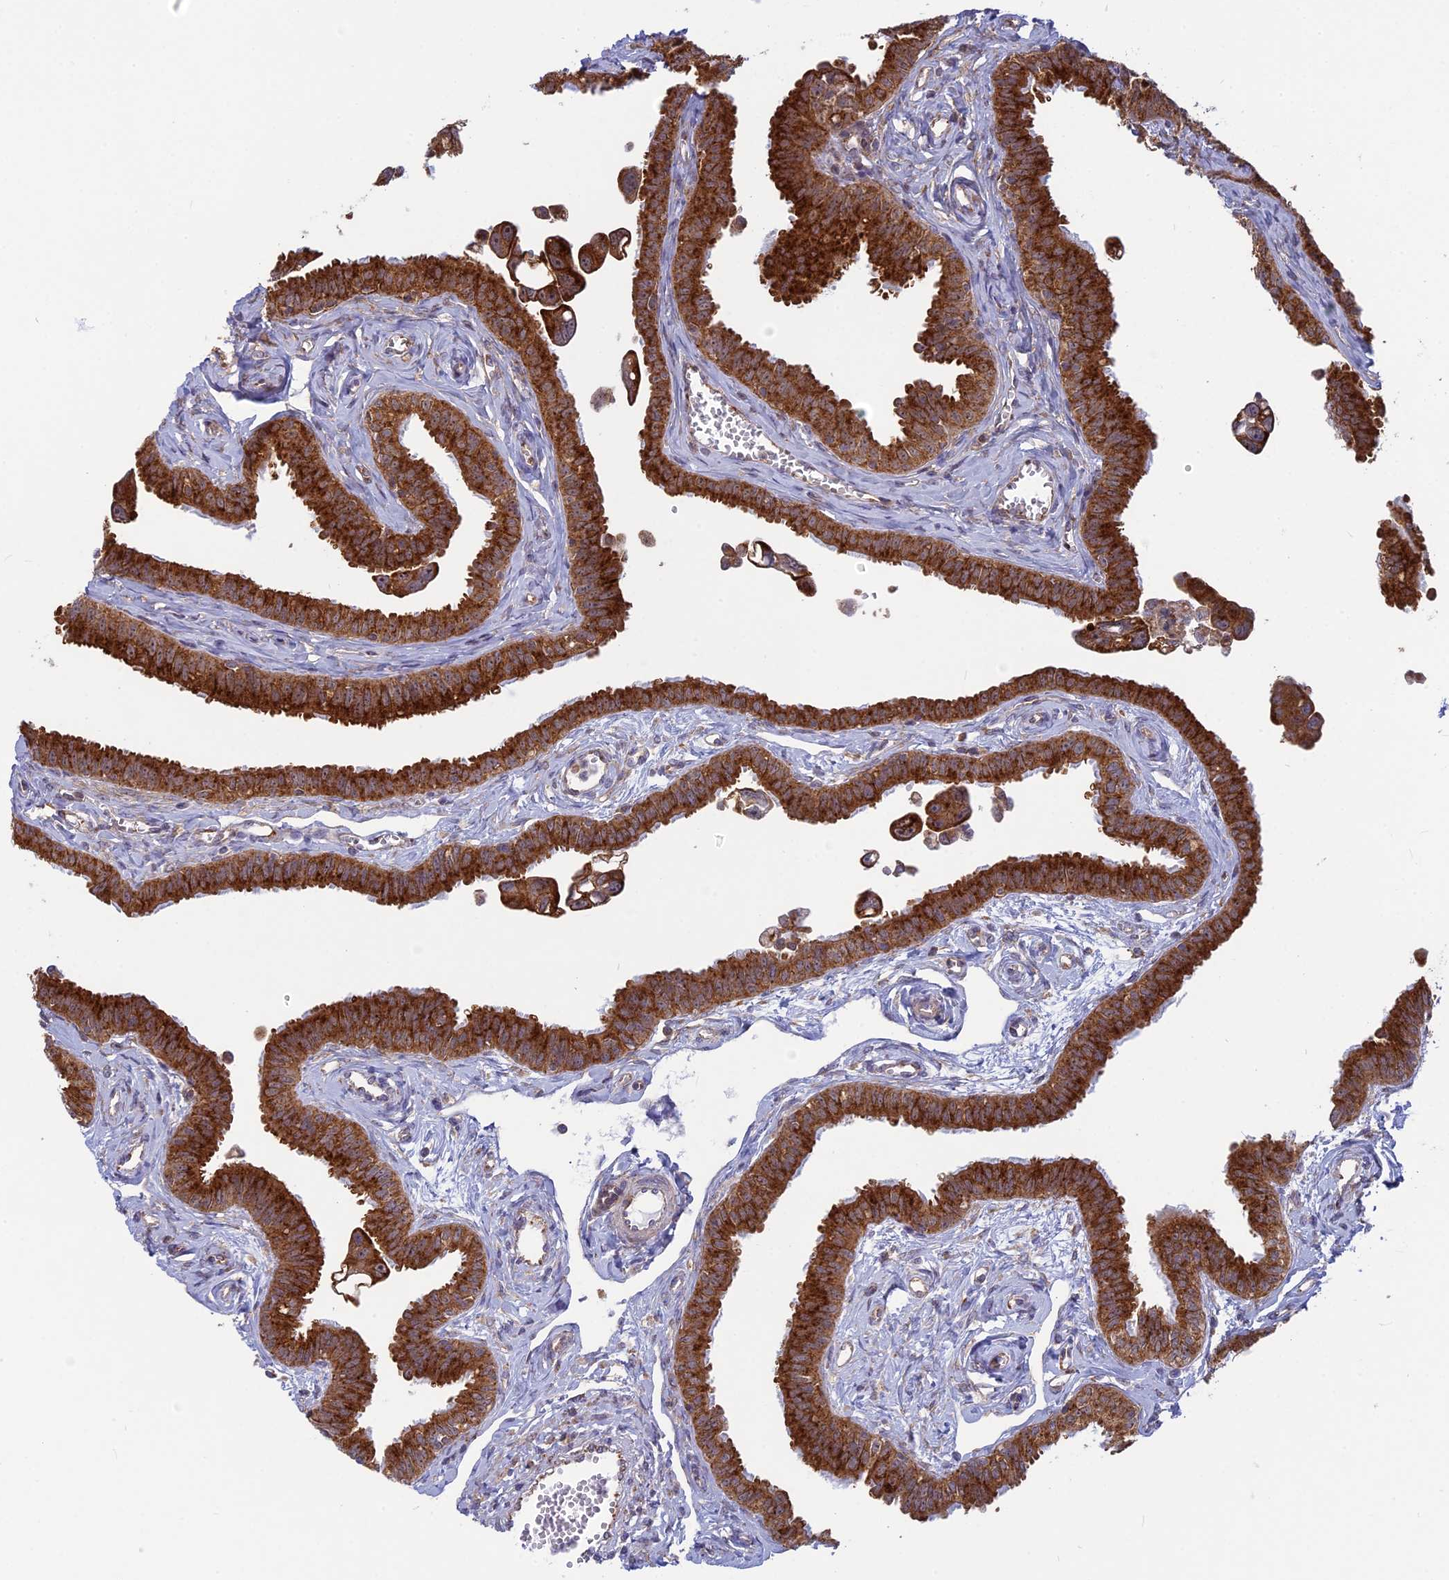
{"staining": {"intensity": "strong", "quantity": ">75%", "location": "cytoplasmic/membranous"}, "tissue": "fallopian tube", "cell_type": "Glandular cells", "image_type": "normal", "snomed": [{"axis": "morphology", "description": "Normal tissue, NOS"}, {"axis": "morphology", "description": "Carcinoma, NOS"}, {"axis": "topography", "description": "Fallopian tube"}, {"axis": "topography", "description": "Ovary"}], "caption": "Strong cytoplasmic/membranous positivity for a protein is seen in approximately >75% of glandular cells of benign fallopian tube using IHC.", "gene": "CLINT1", "patient": {"sex": "female", "age": 59}}